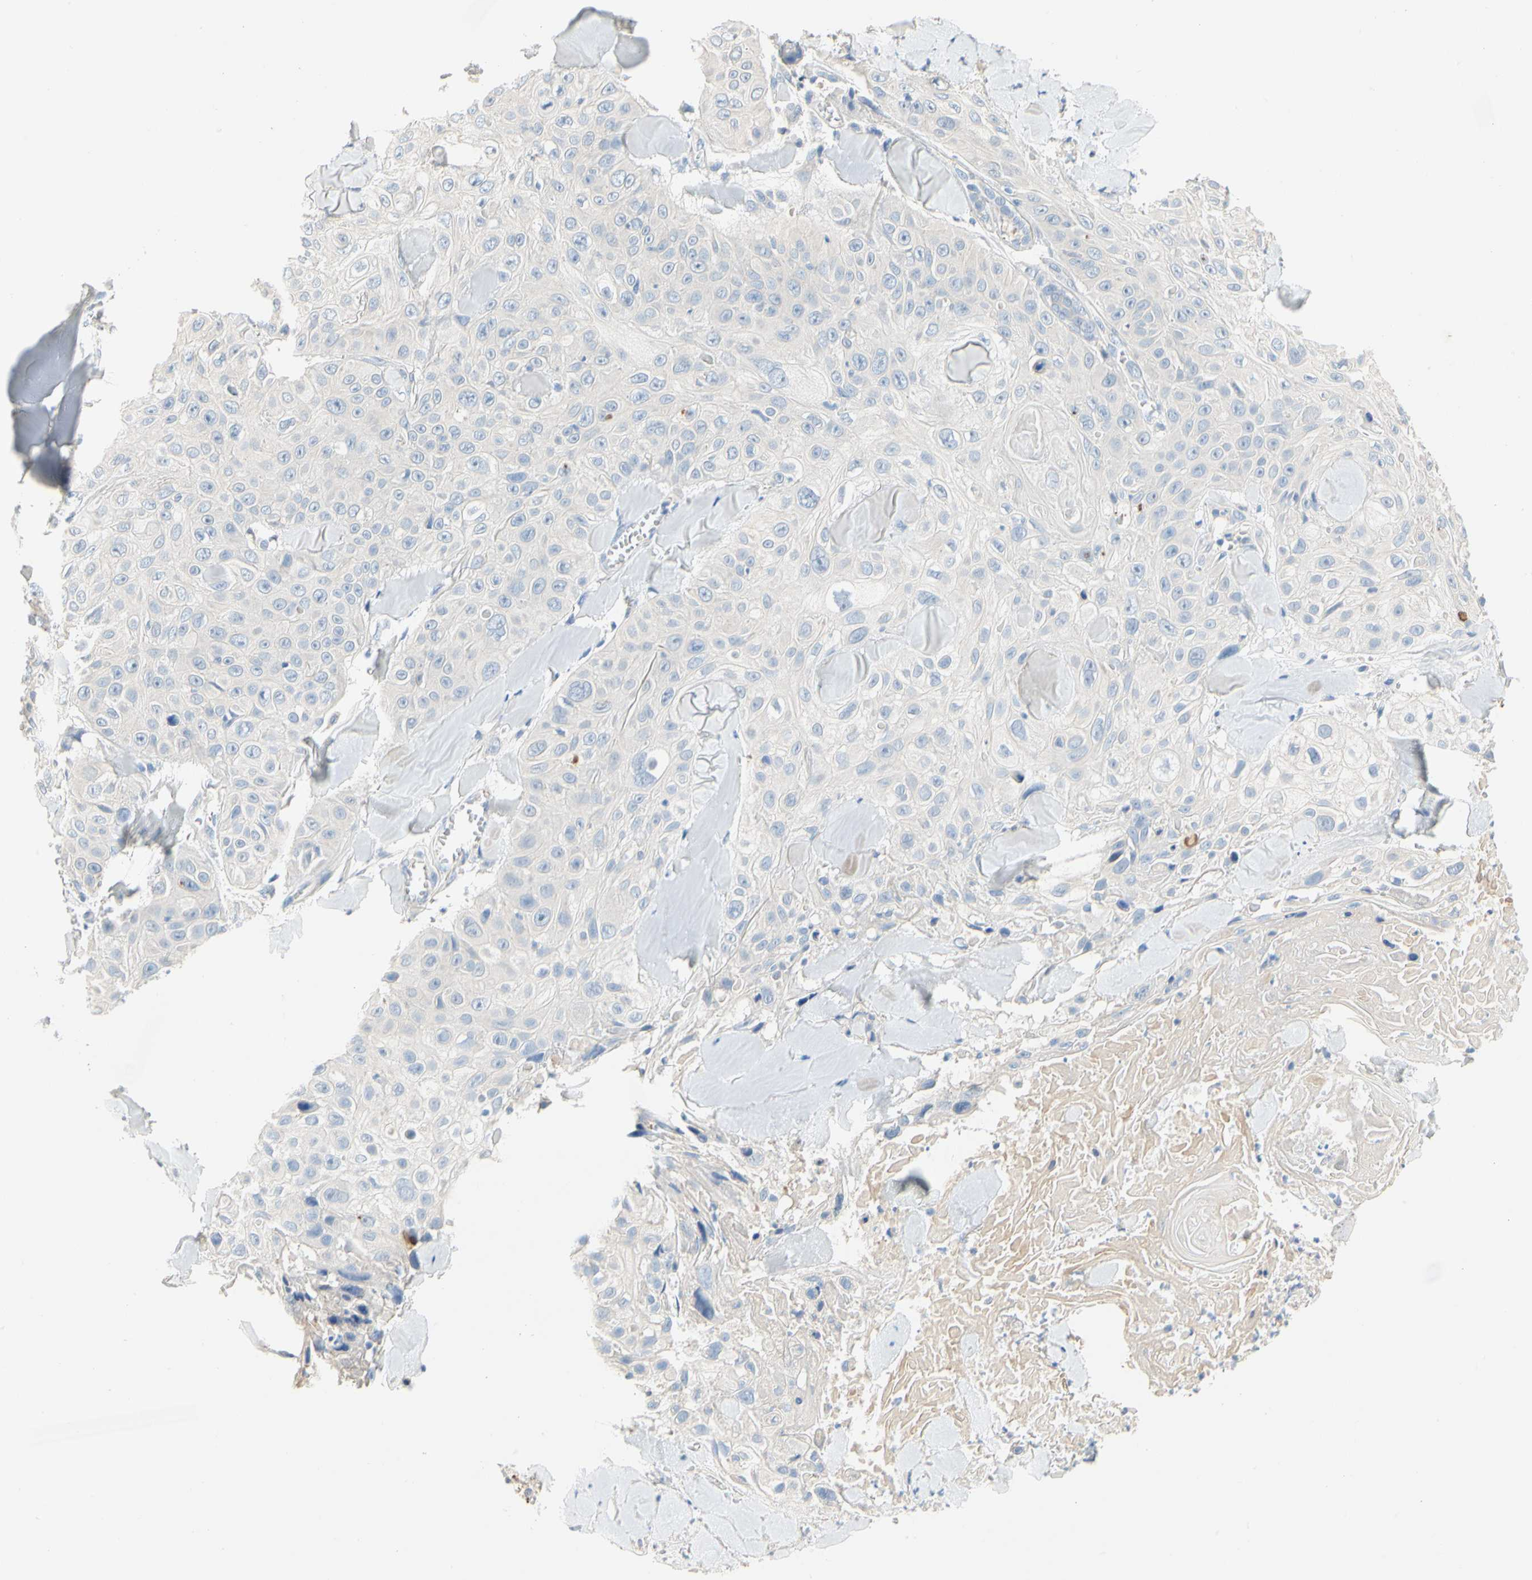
{"staining": {"intensity": "negative", "quantity": "none", "location": "none"}, "tissue": "skin cancer", "cell_type": "Tumor cells", "image_type": "cancer", "snomed": [{"axis": "morphology", "description": "Squamous cell carcinoma, NOS"}, {"axis": "topography", "description": "Skin"}], "caption": "Immunohistochemistry (IHC) histopathology image of neoplastic tissue: human skin squamous cell carcinoma stained with DAB (3,3'-diaminobenzidine) shows no significant protein positivity in tumor cells.", "gene": "CCM2L", "patient": {"sex": "male", "age": 86}}